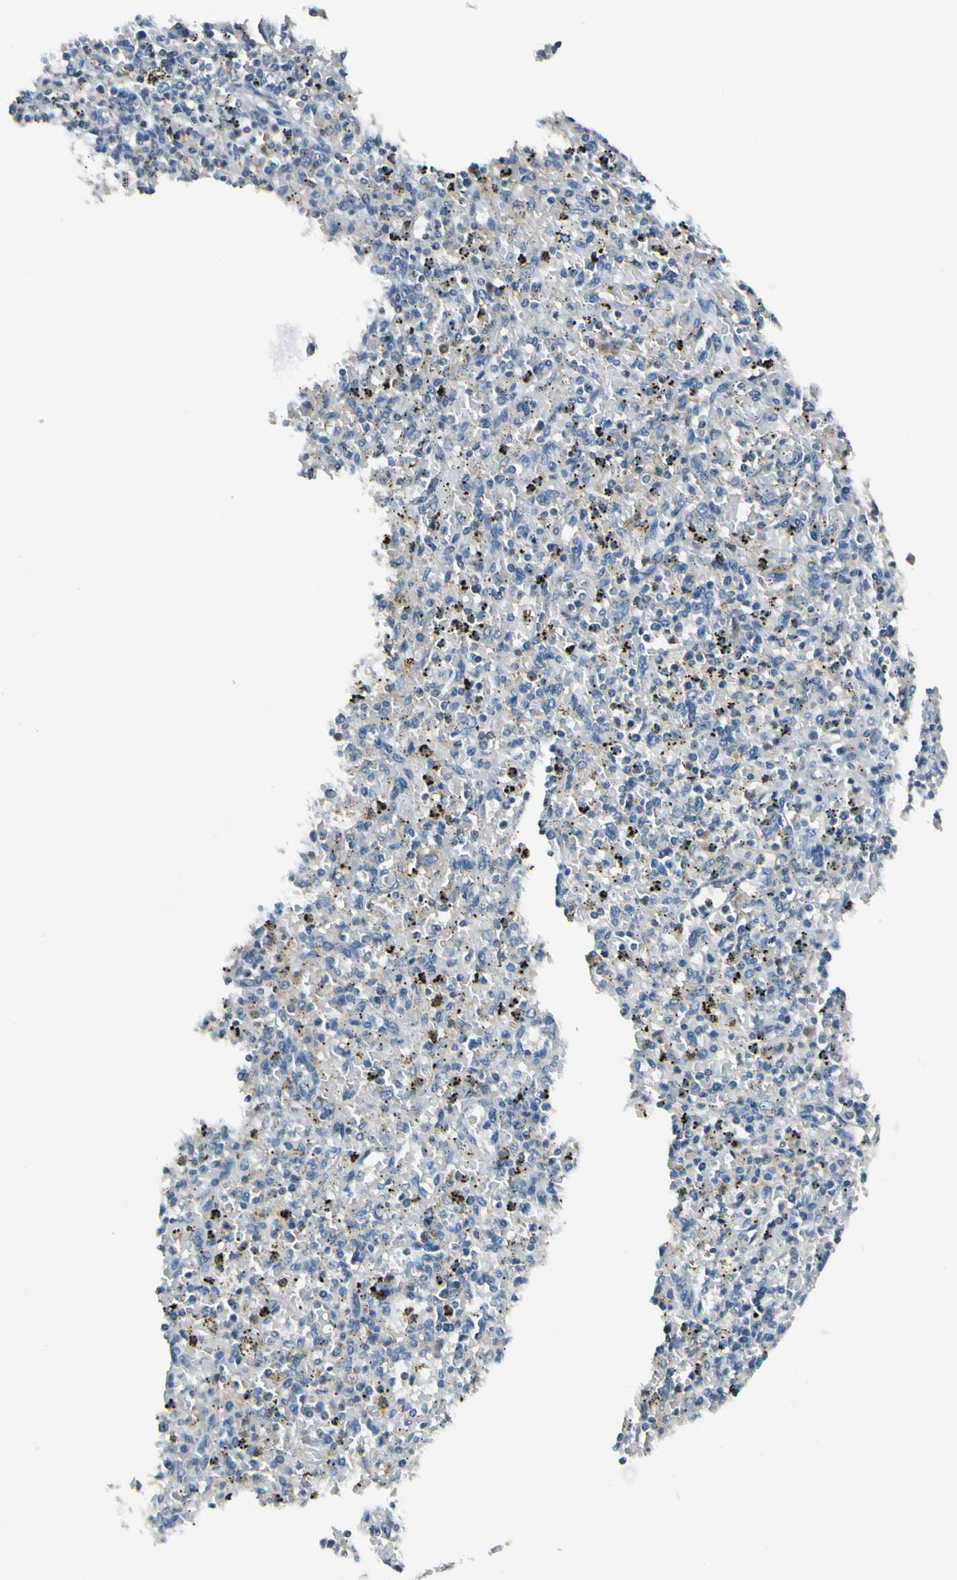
{"staining": {"intensity": "weak", "quantity": "<25%", "location": "cytoplasmic/membranous"}, "tissue": "spleen", "cell_type": "Cells in red pulp", "image_type": "normal", "snomed": [{"axis": "morphology", "description": "Normal tissue, NOS"}, {"axis": "topography", "description": "Spleen"}], "caption": "DAB immunohistochemical staining of unremarkable spleen displays no significant staining in cells in red pulp.", "gene": "BNIP1", "patient": {"sex": "male", "age": 72}}